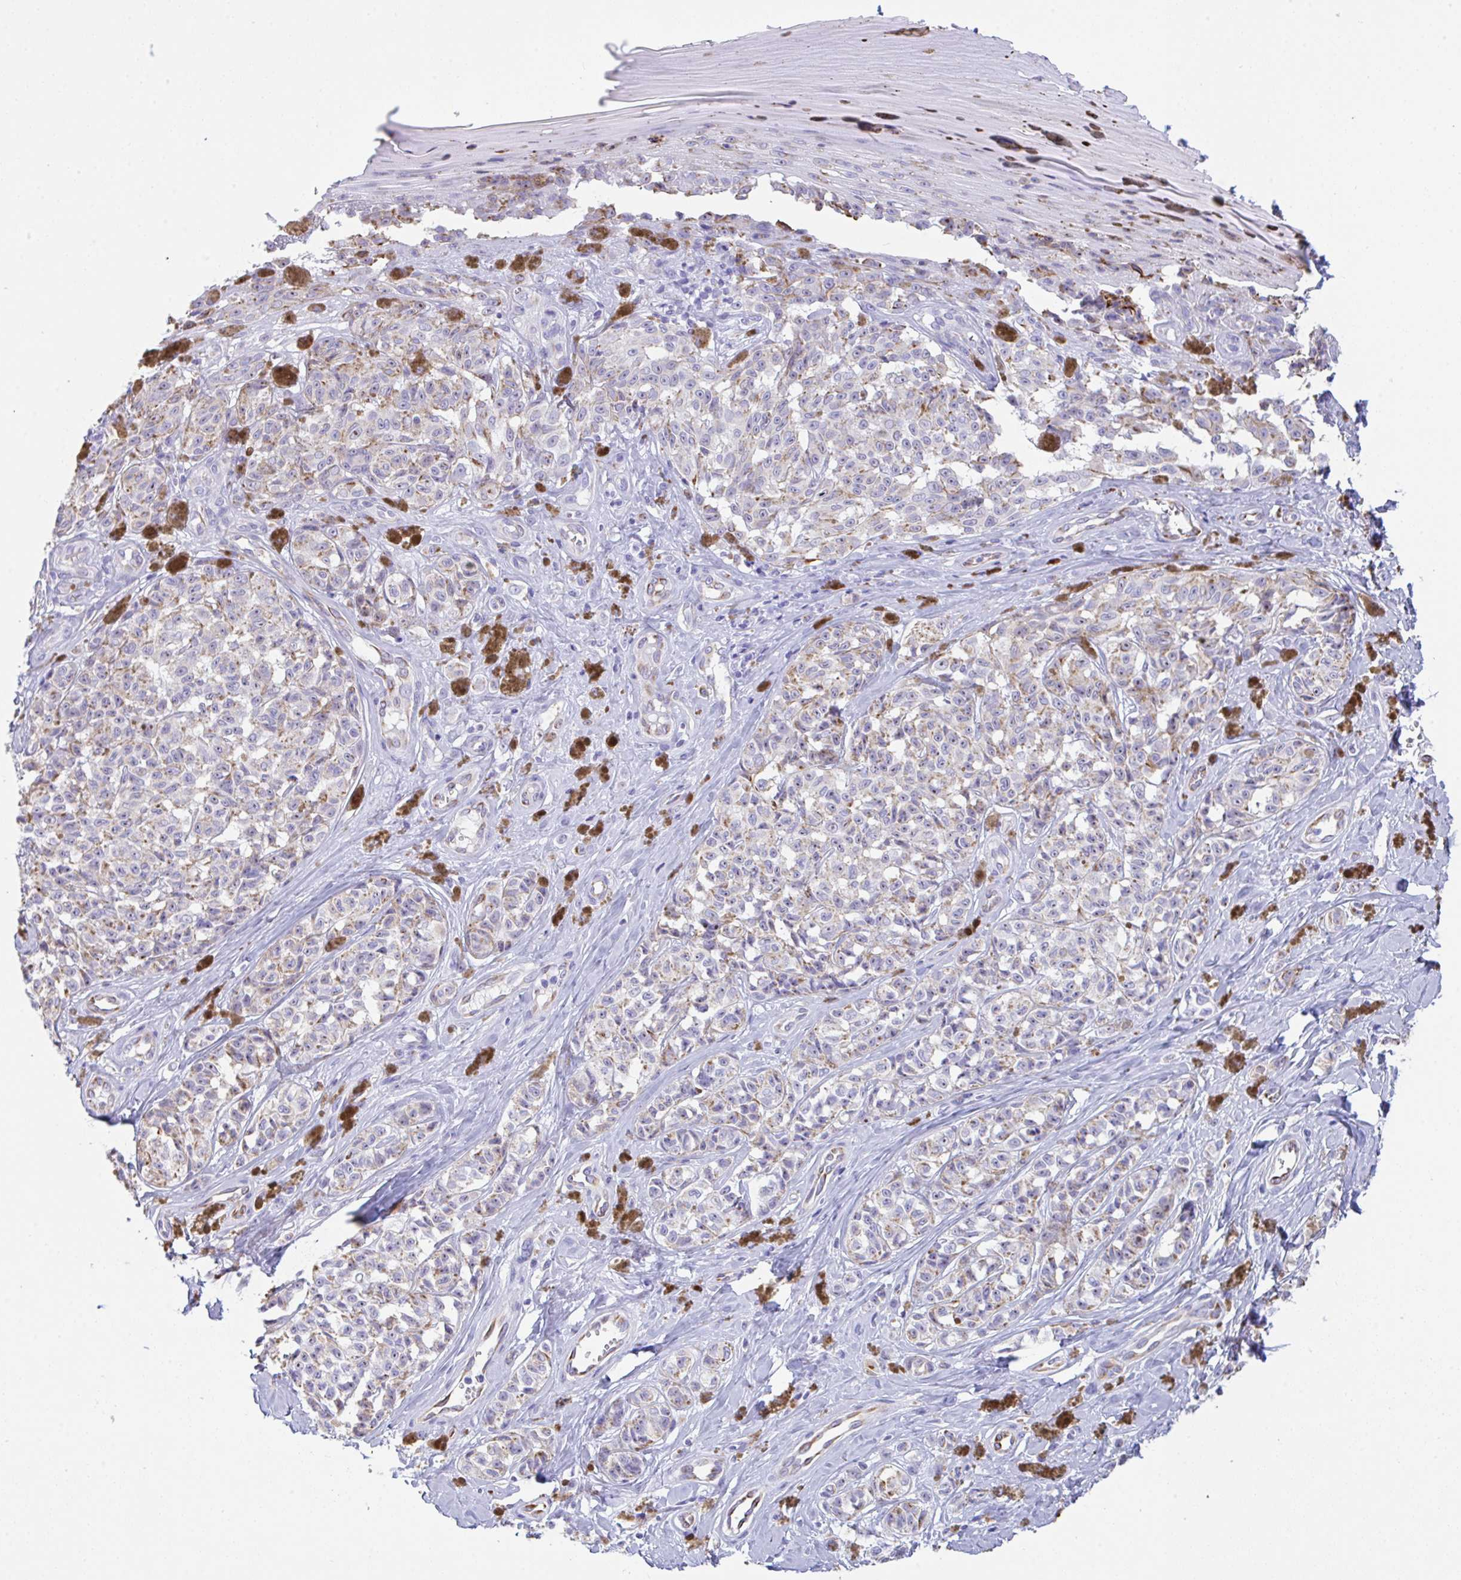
{"staining": {"intensity": "negative", "quantity": "none", "location": "none"}, "tissue": "melanoma", "cell_type": "Tumor cells", "image_type": "cancer", "snomed": [{"axis": "morphology", "description": "Malignant melanoma, NOS"}, {"axis": "topography", "description": "Skin"}], "caption": "Photomicrograph shows no protein positivity in tumor cells of malignant melanoma tissue. The staining is performed using DAB (3,3'-diaminobenzidine) brown chromogen with nuclei counter-stained in using hematoxylin.", "gene": "NDUFAF8", "patient": {"sex": "female", "age": 65}}